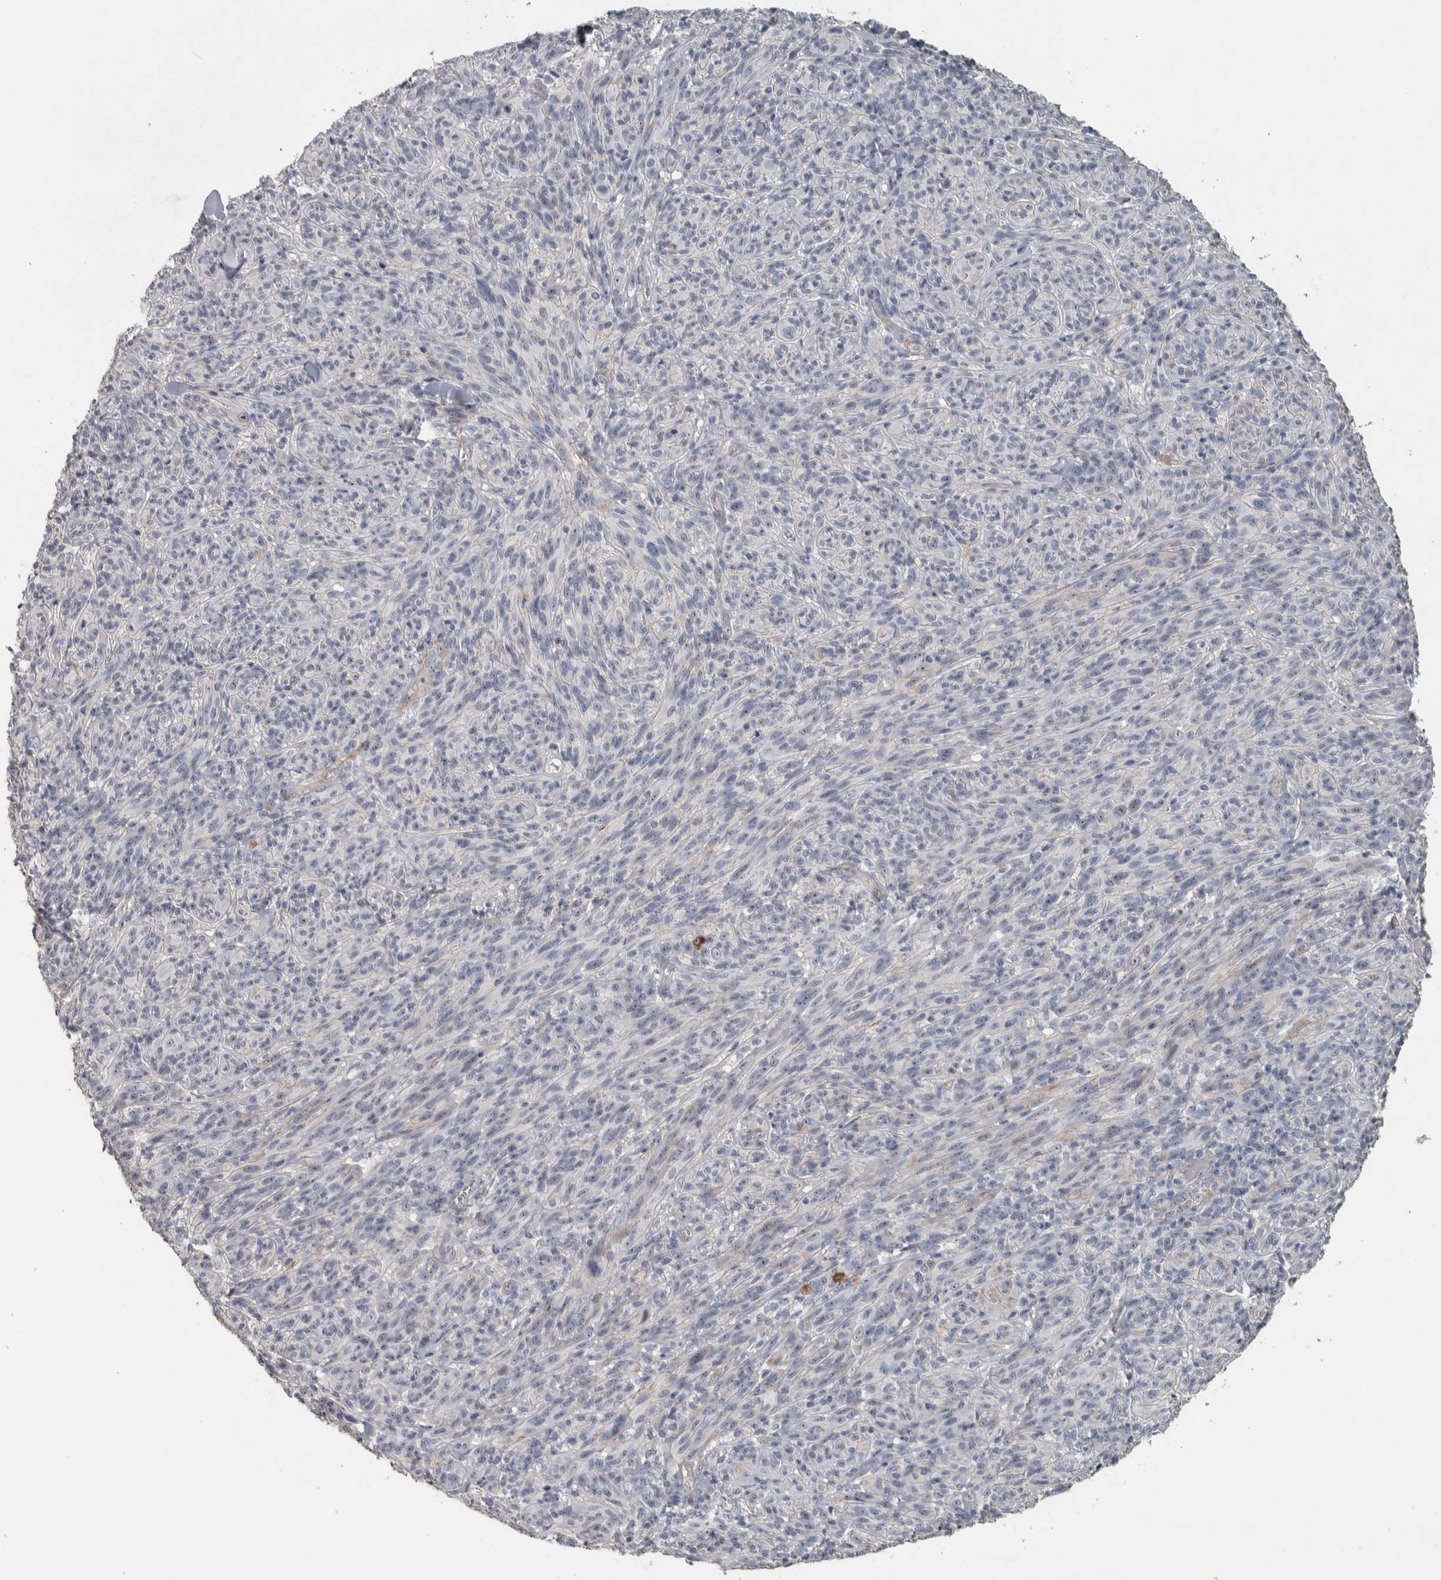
{"staining": {"intensity": "weak", "quantity": "<25%", "location": "nuclear"}, "tissue": "melanoma", "cell_type": "Tumor cells", "image_type": "cancer", "snomed": [{"axis": "morphology", "description": "Malignant melanoma, NOS"}, {"axis": "topography", "description": "Skin of head"}], "caption": "This is an immunohistochemistry image of malignant melanoma. There is no expression in tumor cells.", "gene": "DCAF10", "patient": {"sex": "male", "age": 96}}